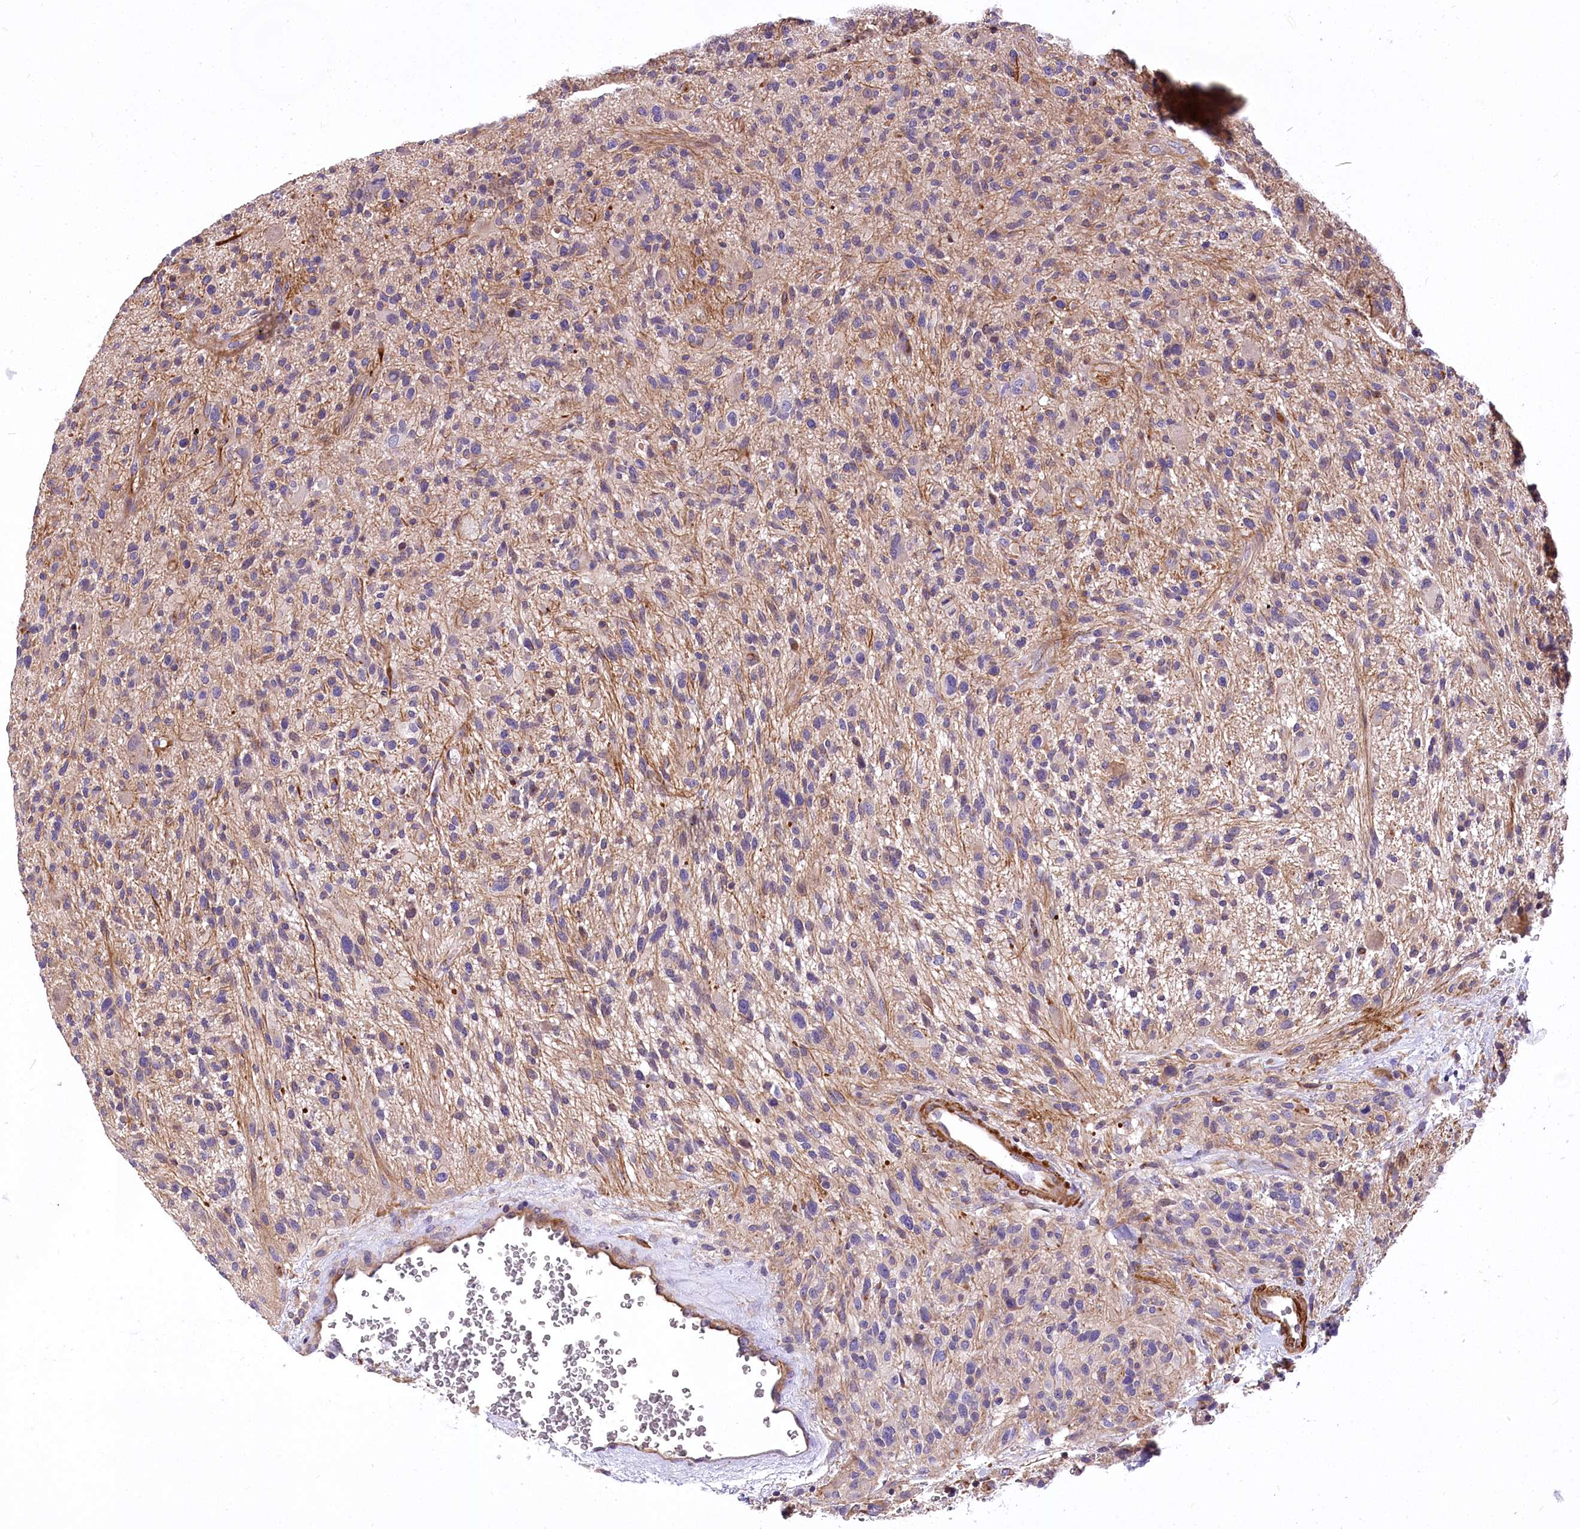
{"staining": {"intensity": "negative", "quantity": "none", "location": "none"}, "tissue": "glioma", "cell_type": "Tumor cells", "image_type": "cancer", "snomed": [{"axis": "morphology", "description": "Glioma, malignant, High grade"}, {"axis": "topography", "description": "Brain"}], "caption": "A high-resolution image shows immunohistochemistry staining of malignant high-grade glioma, which displays no significant staining in tumor cells. Brightfield microscopy of immunohistochemistry (IHC) stained with DAB (3,3'-diaminobenzidine) (brown) and hematoxylin (blue), captured at high magnification.", "gene": "DPP3", "patient": {"sex": "male", "age": 47}}